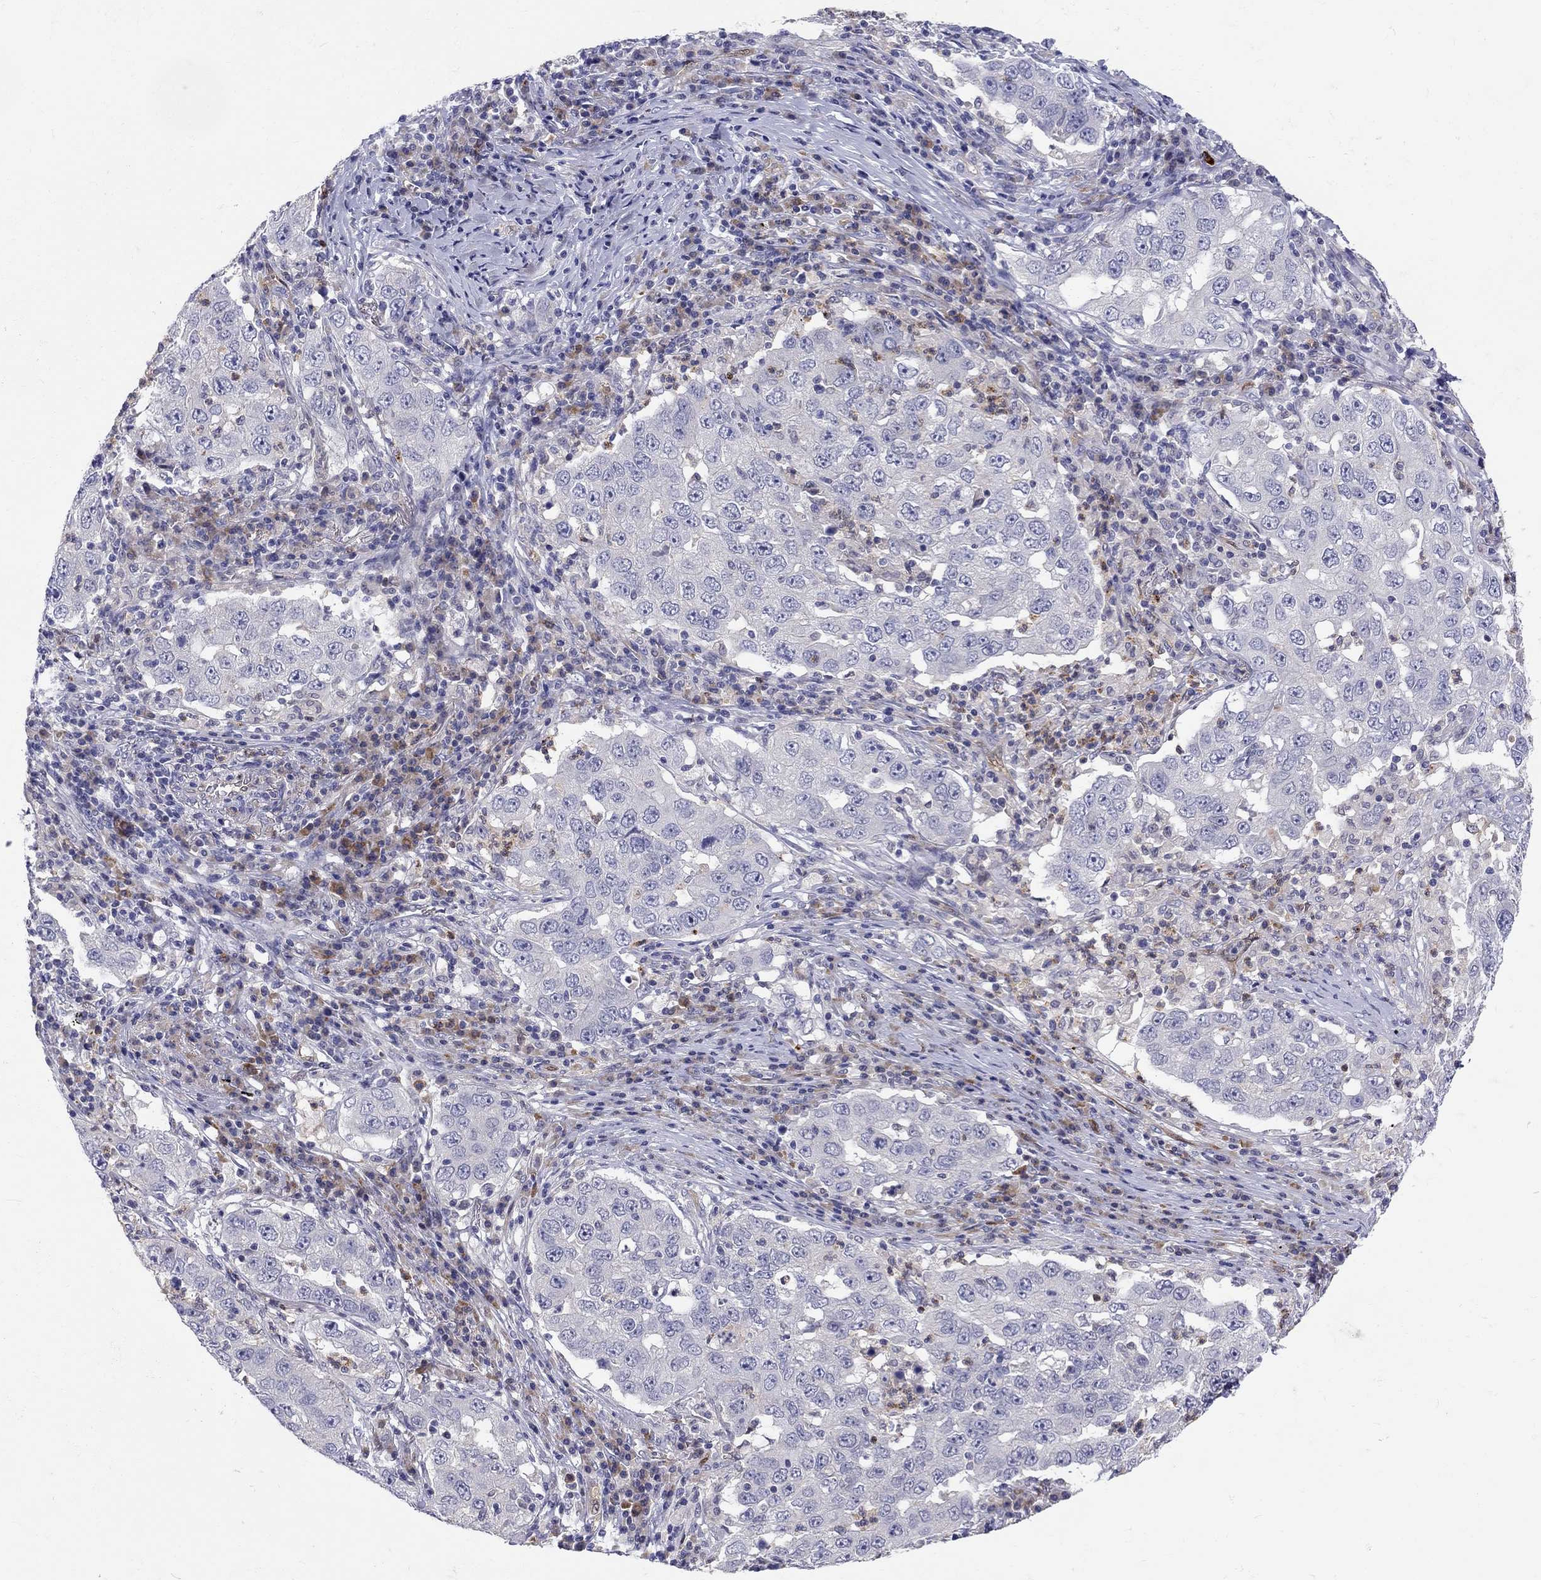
{"staining": {"intensity": "negative", "quantity": "none", "location": "none"}, "tissue": "lung cancer", "cell_type": "Tumor cells", "image_type": "cancer", "snomed": [{"axis": "morphology", "description": "Adenocarcinoma, NOS"}, {"axis": "topography", "description": "Lung"}], "caption": "Immunohistochemical staining of lung cancer (adenocarcinoma) displays no significant positivity in tumor cells.", "gene": "ABCG4", "patient": {"sex": "male", "age": 73}}